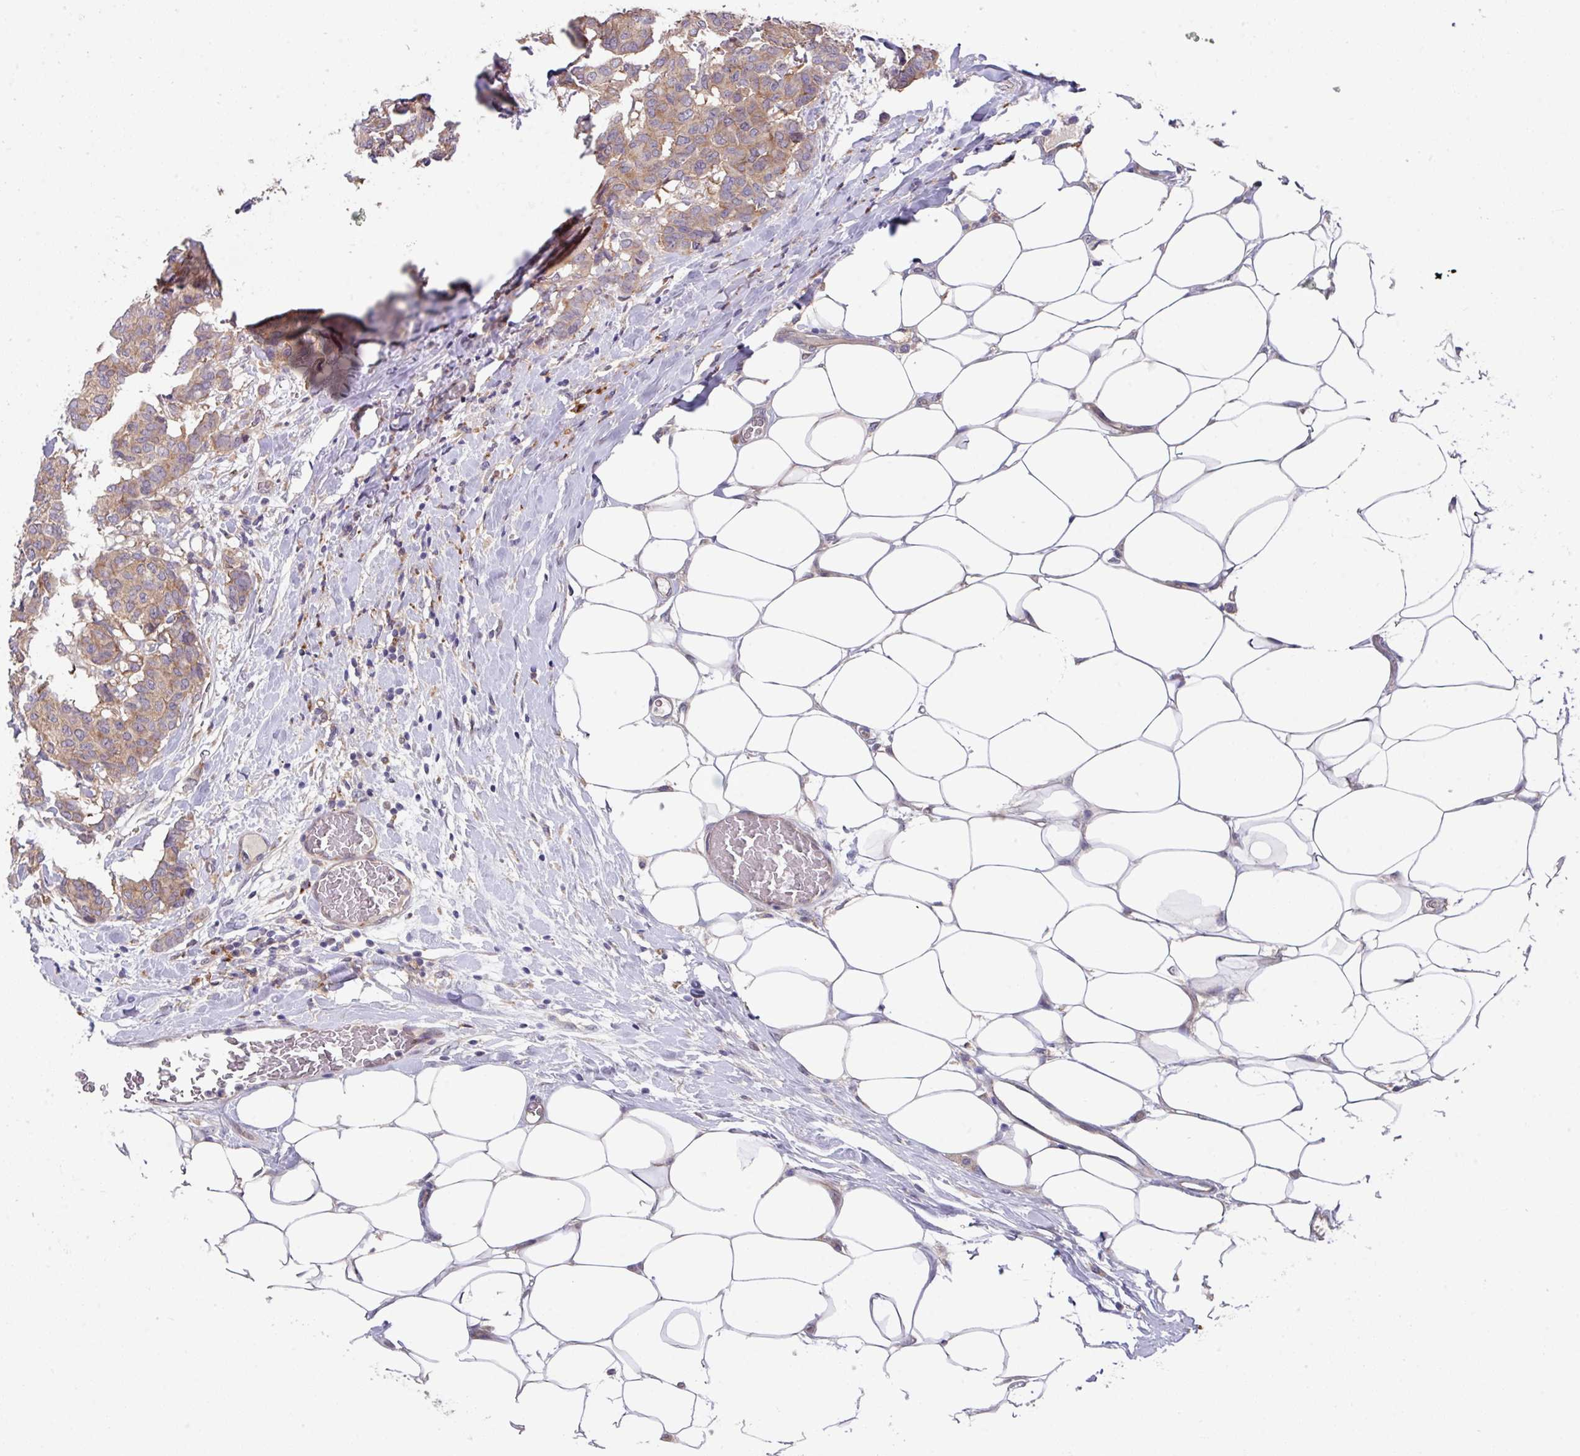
{"staining": {"intensity": "moderate", "quantity": ">75%", "location": "cytoplasmic/membranous"}, "tissue": "breast cancer", "cell_type": "Tumor cells", "image_type": "cancer", "snomed": [{"axis": "morphology", "description": "Duct carcinoma"}, {"axis": "topography", "description": "Breast"}], "caption": "Human breast cancer stained with a brown dye reveals moderate cytoplasmic/membranous positive positivity in about >75% of tumor cells.", "gene": "EIF4B", "patient": {"sex": "female", "age": 75}}